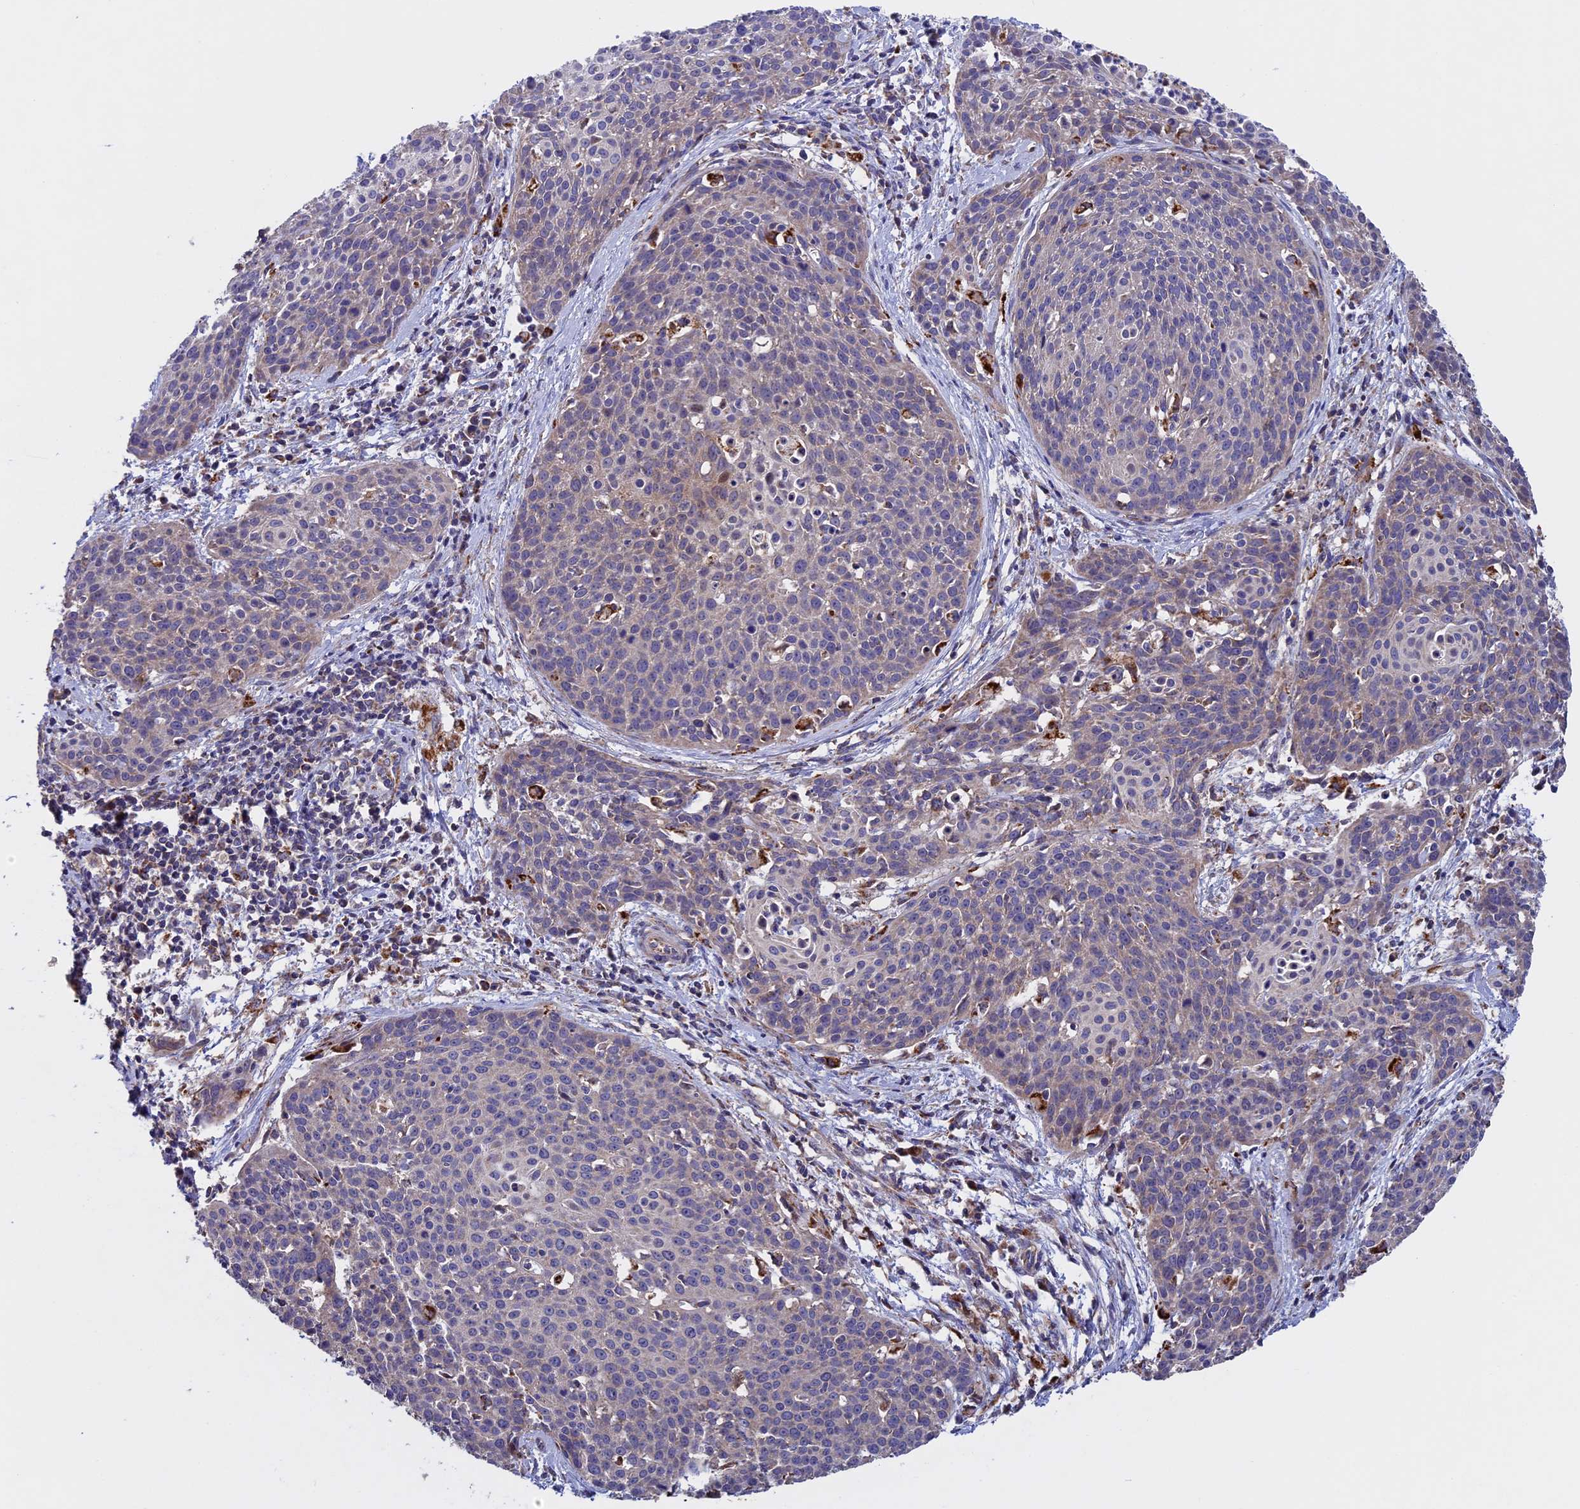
{"staining": {"intensity": "negative", "quantity": "none", "location": "none"}, "tissue": "cervical cancer", "cell_type": "Tumor cells", "image_type": "cancer", "snomed": [{"axis": "morphology", "description": "Squamous cell carcinoma, NOS"}, {"axis": "topography", "description": "Cervix"}], "caption": "Photomicrograph shows no significant protein expression in tumor cells of cervical cancer (squamous cell carcinoma).", "gene": "RNF17", "patient": {"sex": "female", "age": 38}}